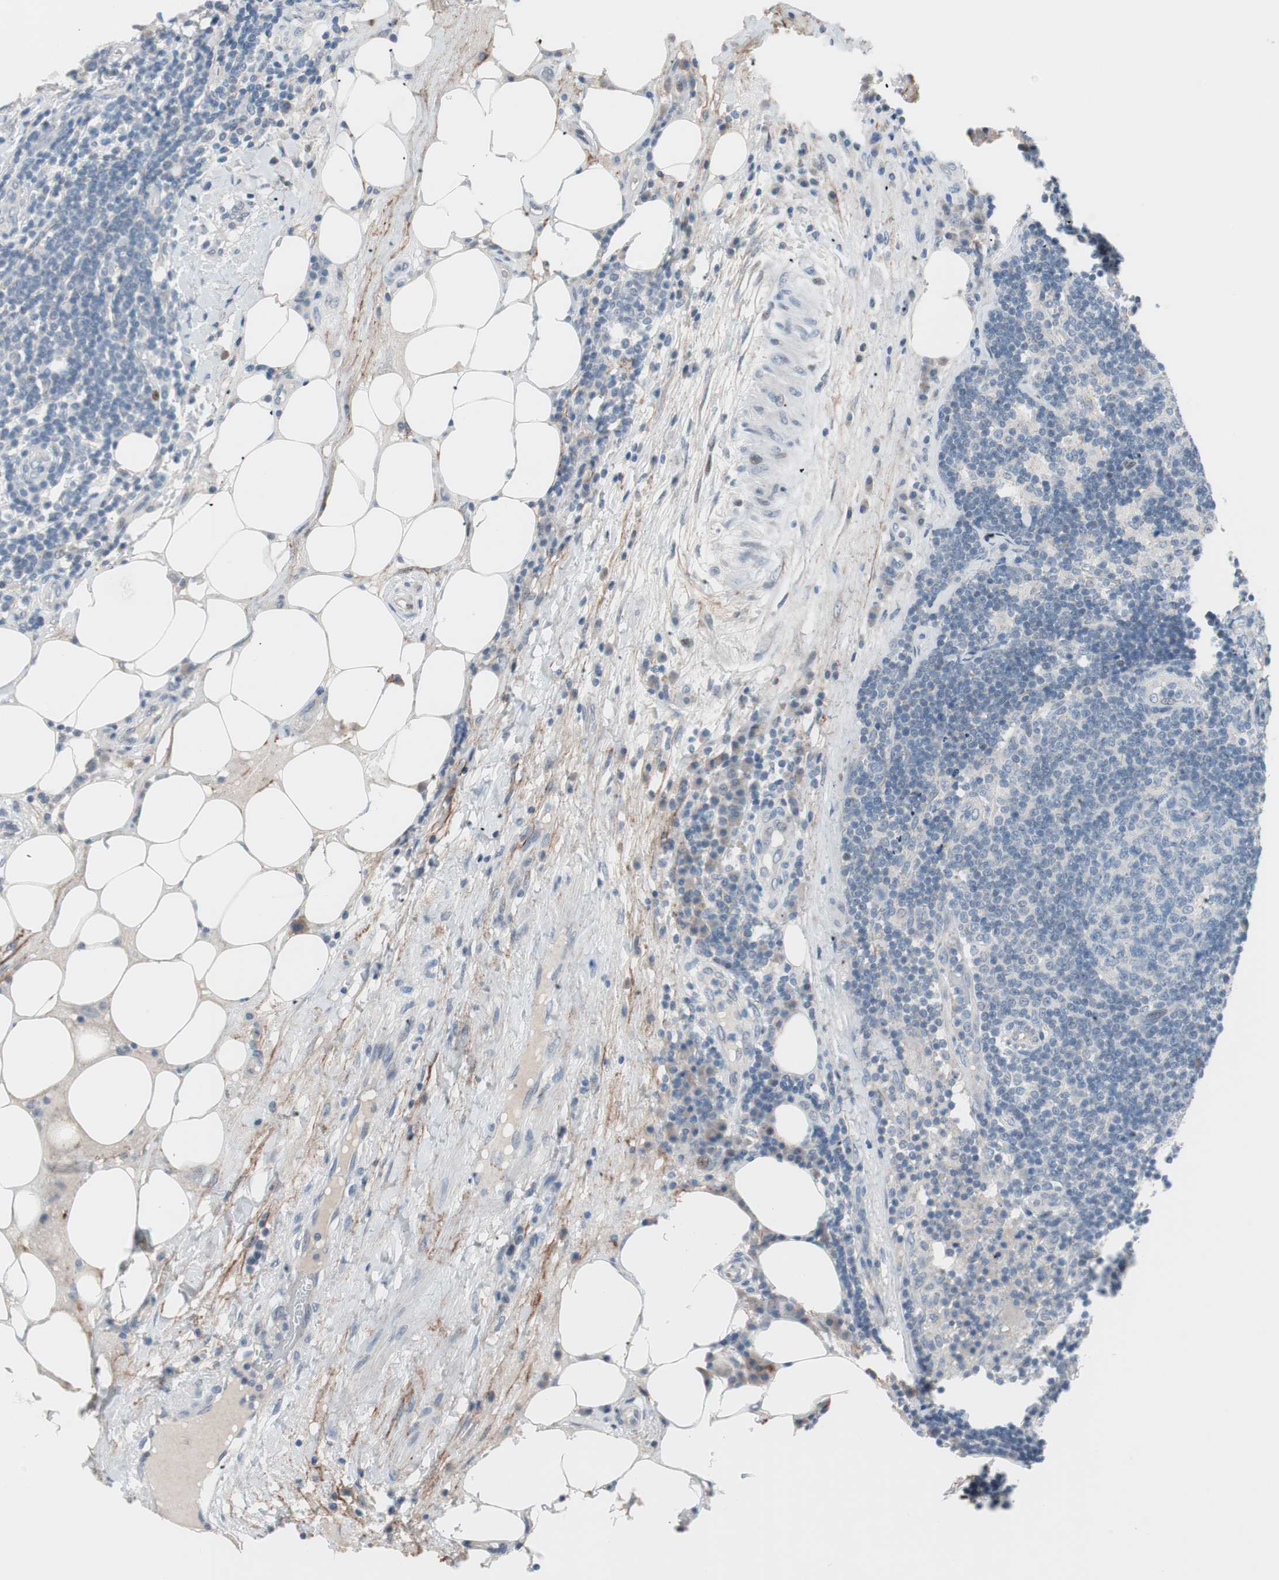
{"staining": {"intensity": "negative", "quantity": "none", "location": "none"}, "tissue": "lymph node", "cell_type": "Germinal center cells", "image_type": "normal", "snomed": [{"axis": "morphology", "description": "Normal tissue, NOS"}, {"axis": "morphology", "description": "Squamous cell carcinoma, metastatic, NOS"}, {"axis": "topography", "description": "Lymph node"}], "caption": "Immunohistochemistry (IHC) image of benign lymph node: human lymph node stained with DAB demonstrates no significant protein positivity in germinal center cells. (DAB immunohistochemistry with hematoxylin counter stain).", "gene": "FOSL1", "patient": {"sex": "female", "age": 53}}